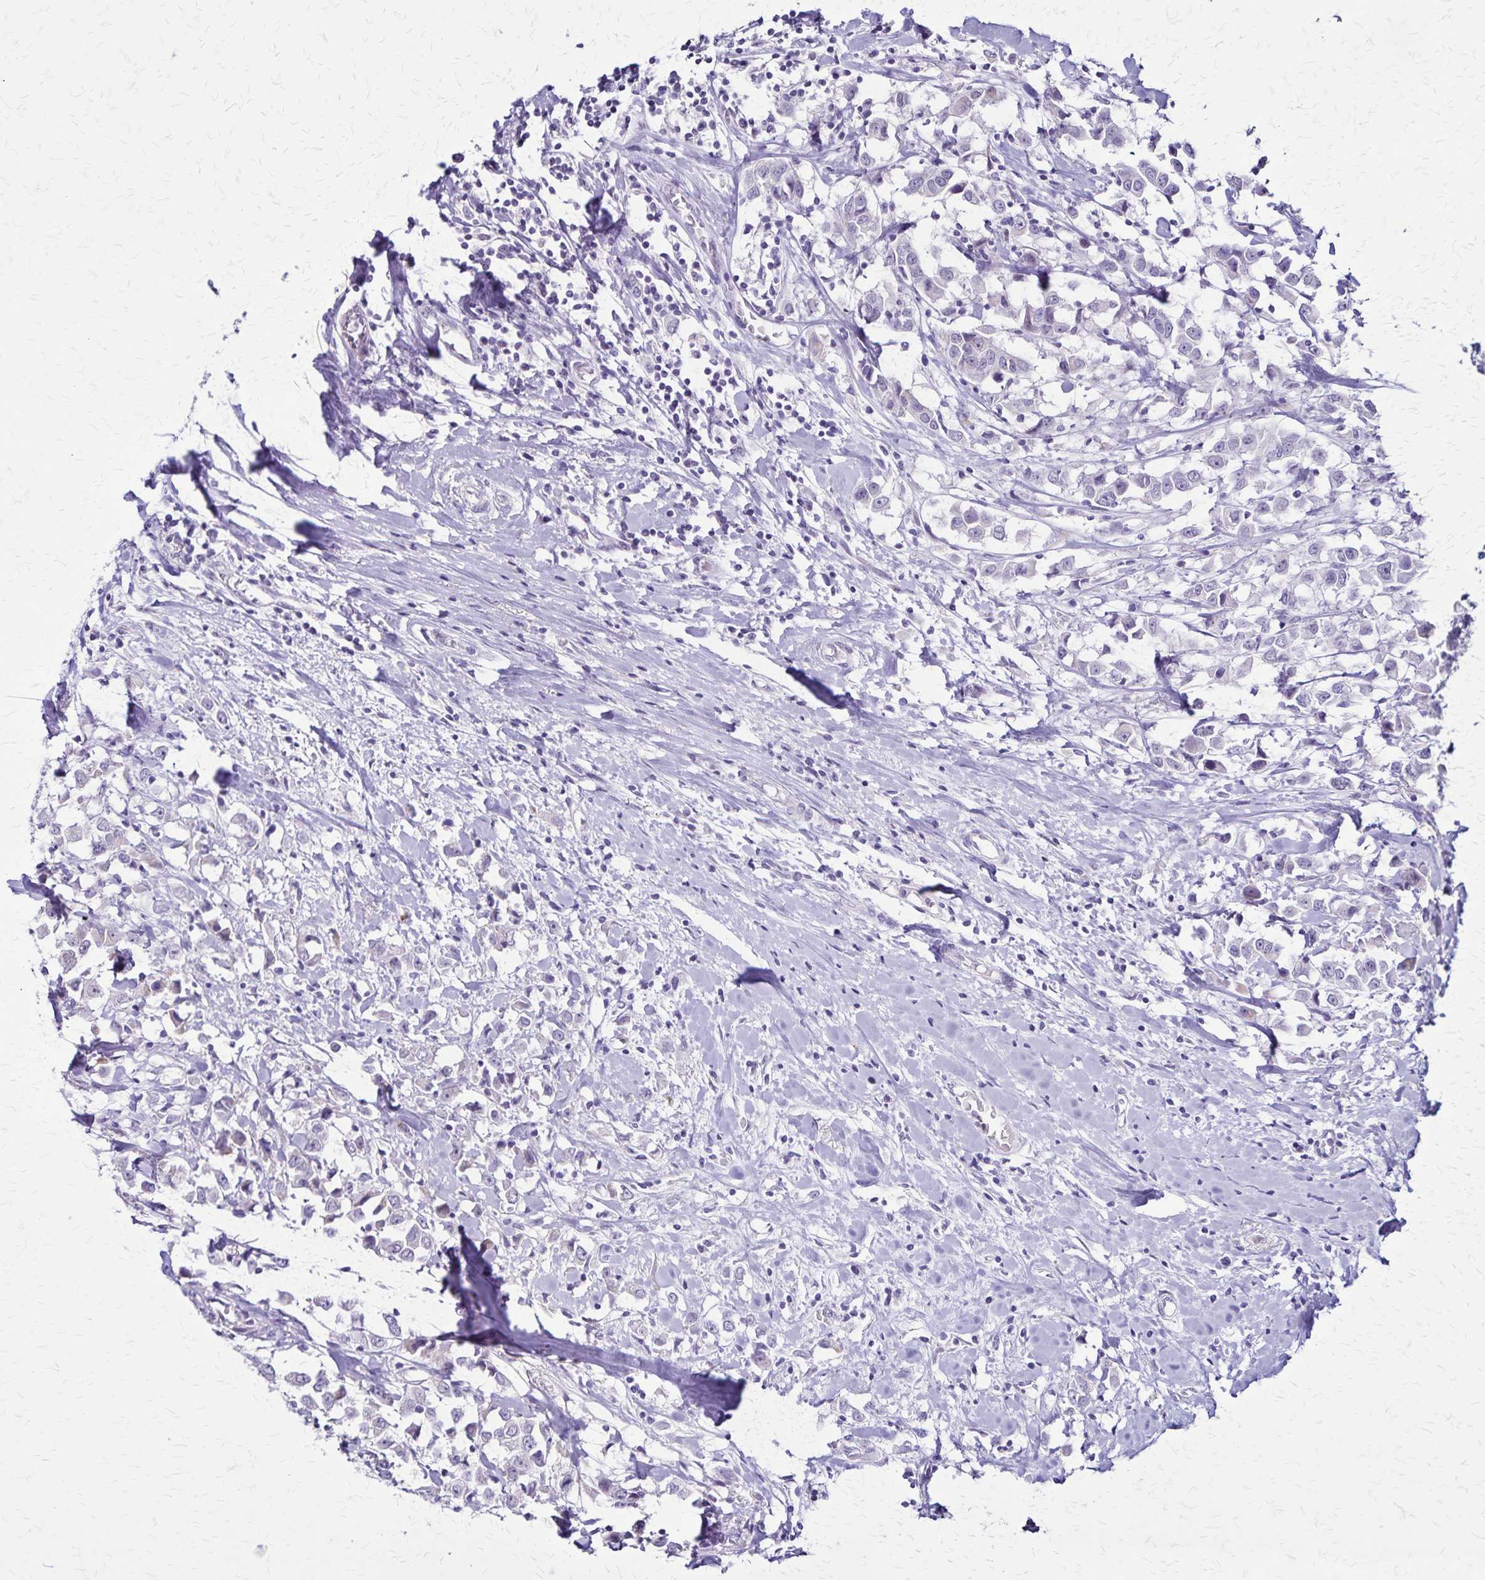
{"staining": {"intensity": "negative", "quantity": "none", "location": "none"}, "tissue": "breast cancer", "cell_type": "Tumor cells", "image_type": "cancer", "snomed": [{"axis": "morphology", "description": "Duct carcinoma"}, {"axis": "topography", "description": "Breast"}], "caption": "Breast invasive ductal carcinoma was stained to show a protein in brown. There is no significant expression in tumor cells.", "gene": "OR51B5", "patient": {"sex": "female", "age": 61}}